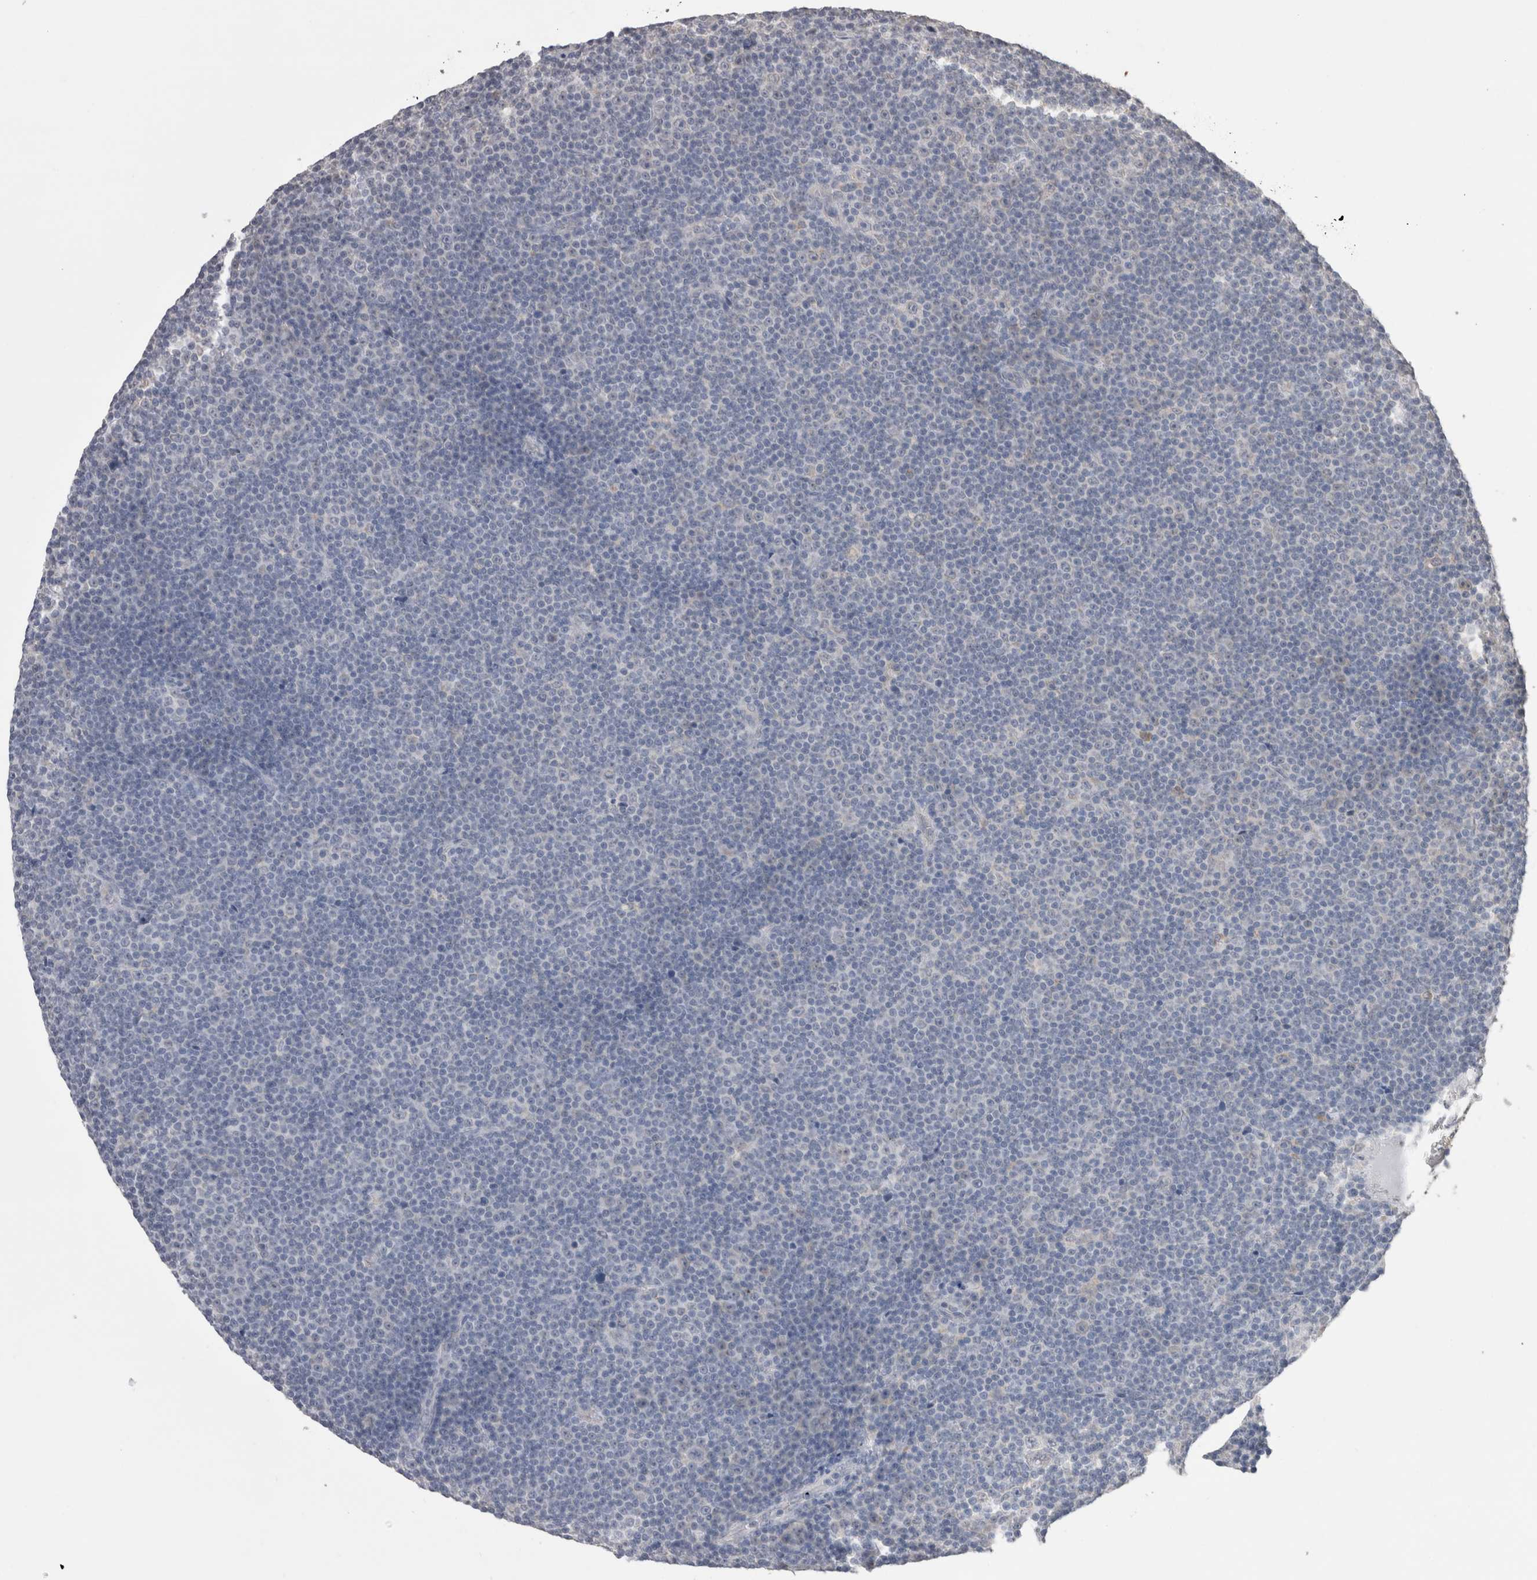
{"staining": {"intensity": "negative", "quantity": "none", "location": "none"}, "tissue": "lymphoma", "cell_type": "Tumor cells", "image_type": "cancer", "snomed": [{"axis": "morphology", "description": "Malignant lymphoma, non-Hodgkin's type, Low grade"}, {"axis": "topography", "description": "Lymph node"}], "caption": "Tumor cells are negative for protein expression in human low-grade malignant lymphoma, non-Hodgkin's type. The staining is performed using DAB (3,3'-diaminobenzidine) brown chromogen with nuclei counter-stained in using hematoxylin.", "gene": "NOMO1", "patient": {"sex": "female", "age": 67}}